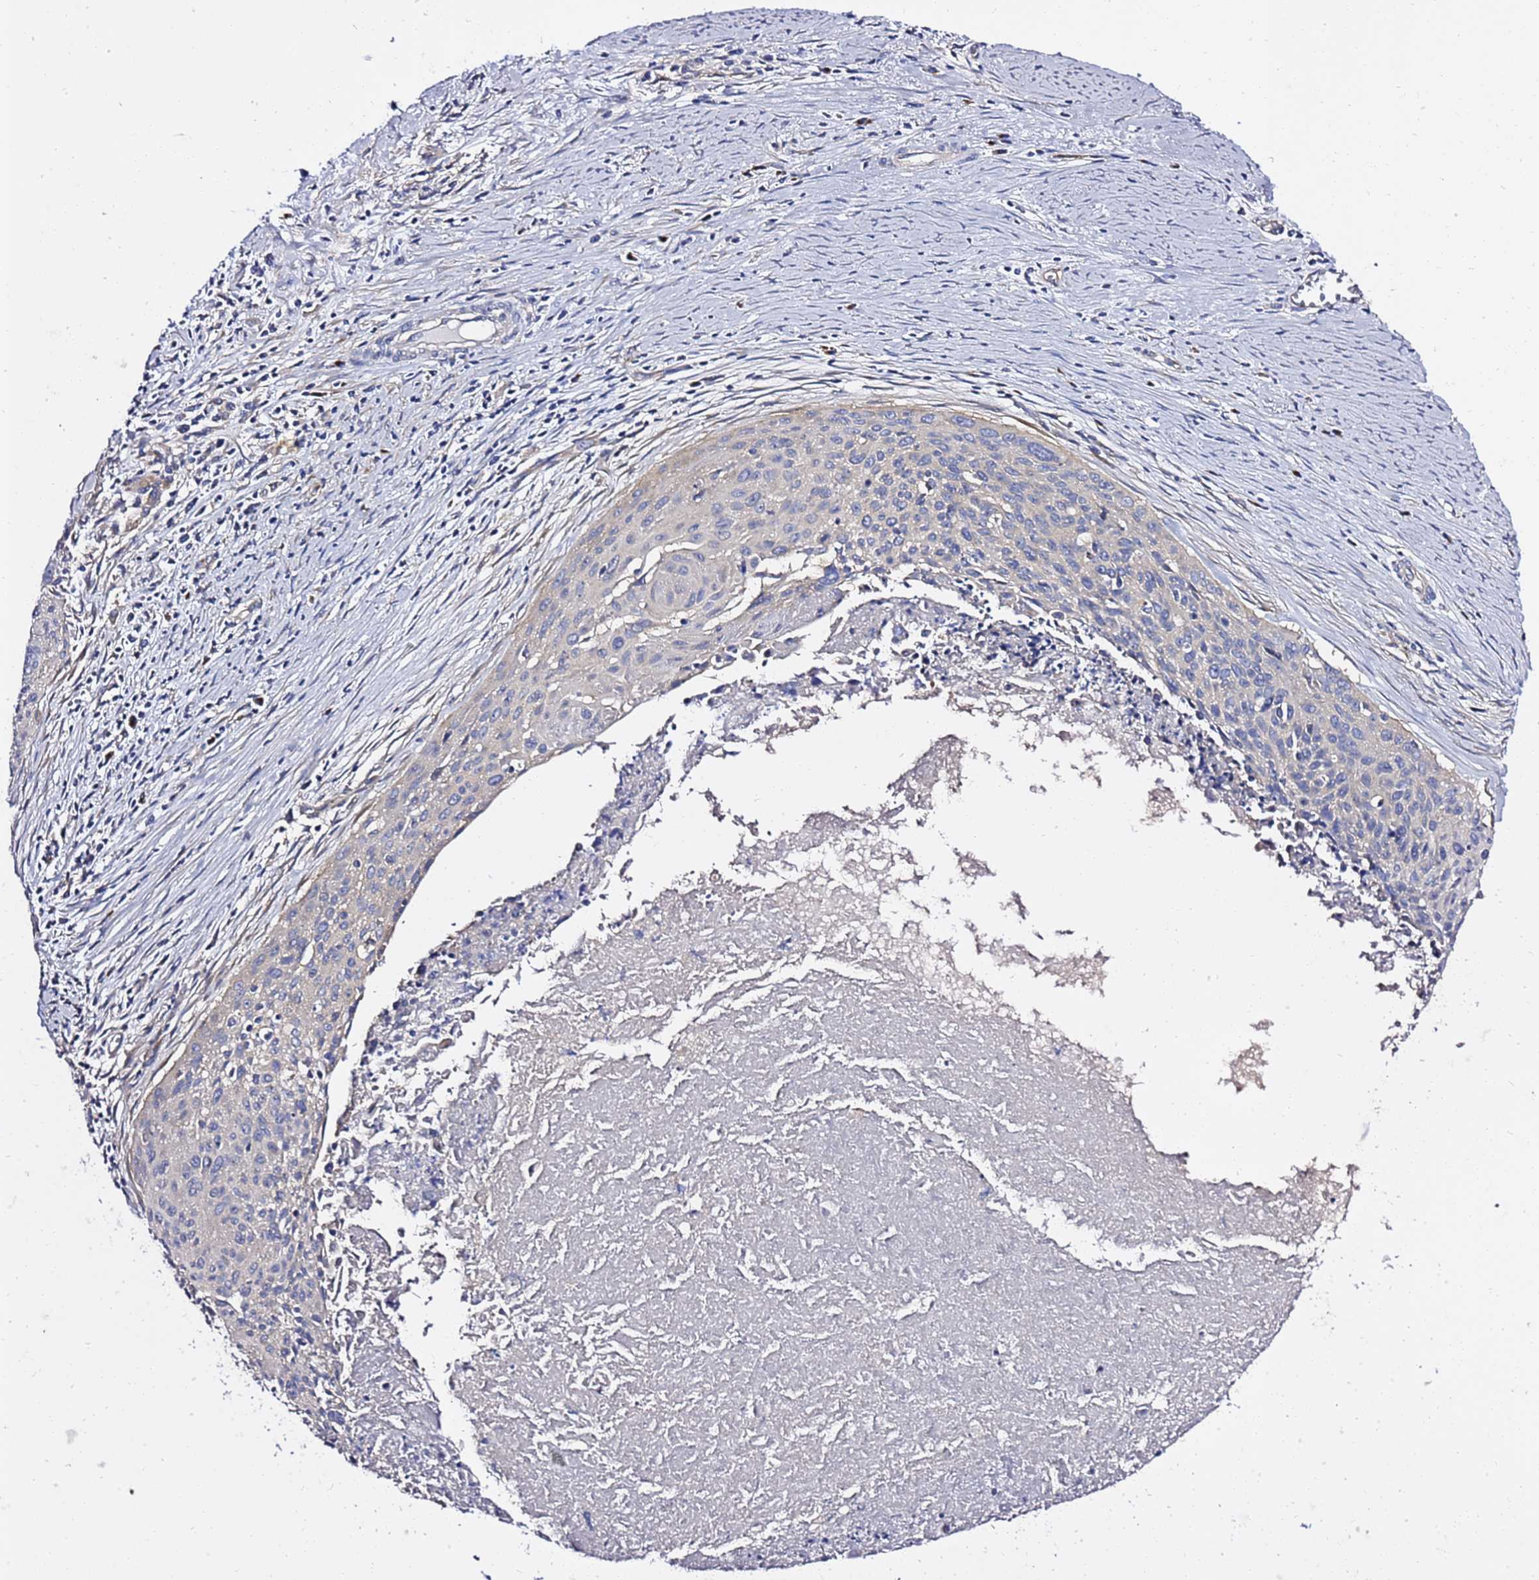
{"staining": {"intensity": "negative", "quantity": "none", "location": "none"}, "tissue": "cervical cancer", "cell_type": "Tumor cells", "image_type": "cancer", "snomed": [{"axis": "morphology", "description": "Squamous cell carcinoma, NOS"}, {"axis": "topography", "description": "Cervix"}], "caption": "Cervical cancer stained for a protein using IHC reveals no expression tumor cells.", "gene": "ANAPC1", "patient": {"sex": "female", "age": 55}}